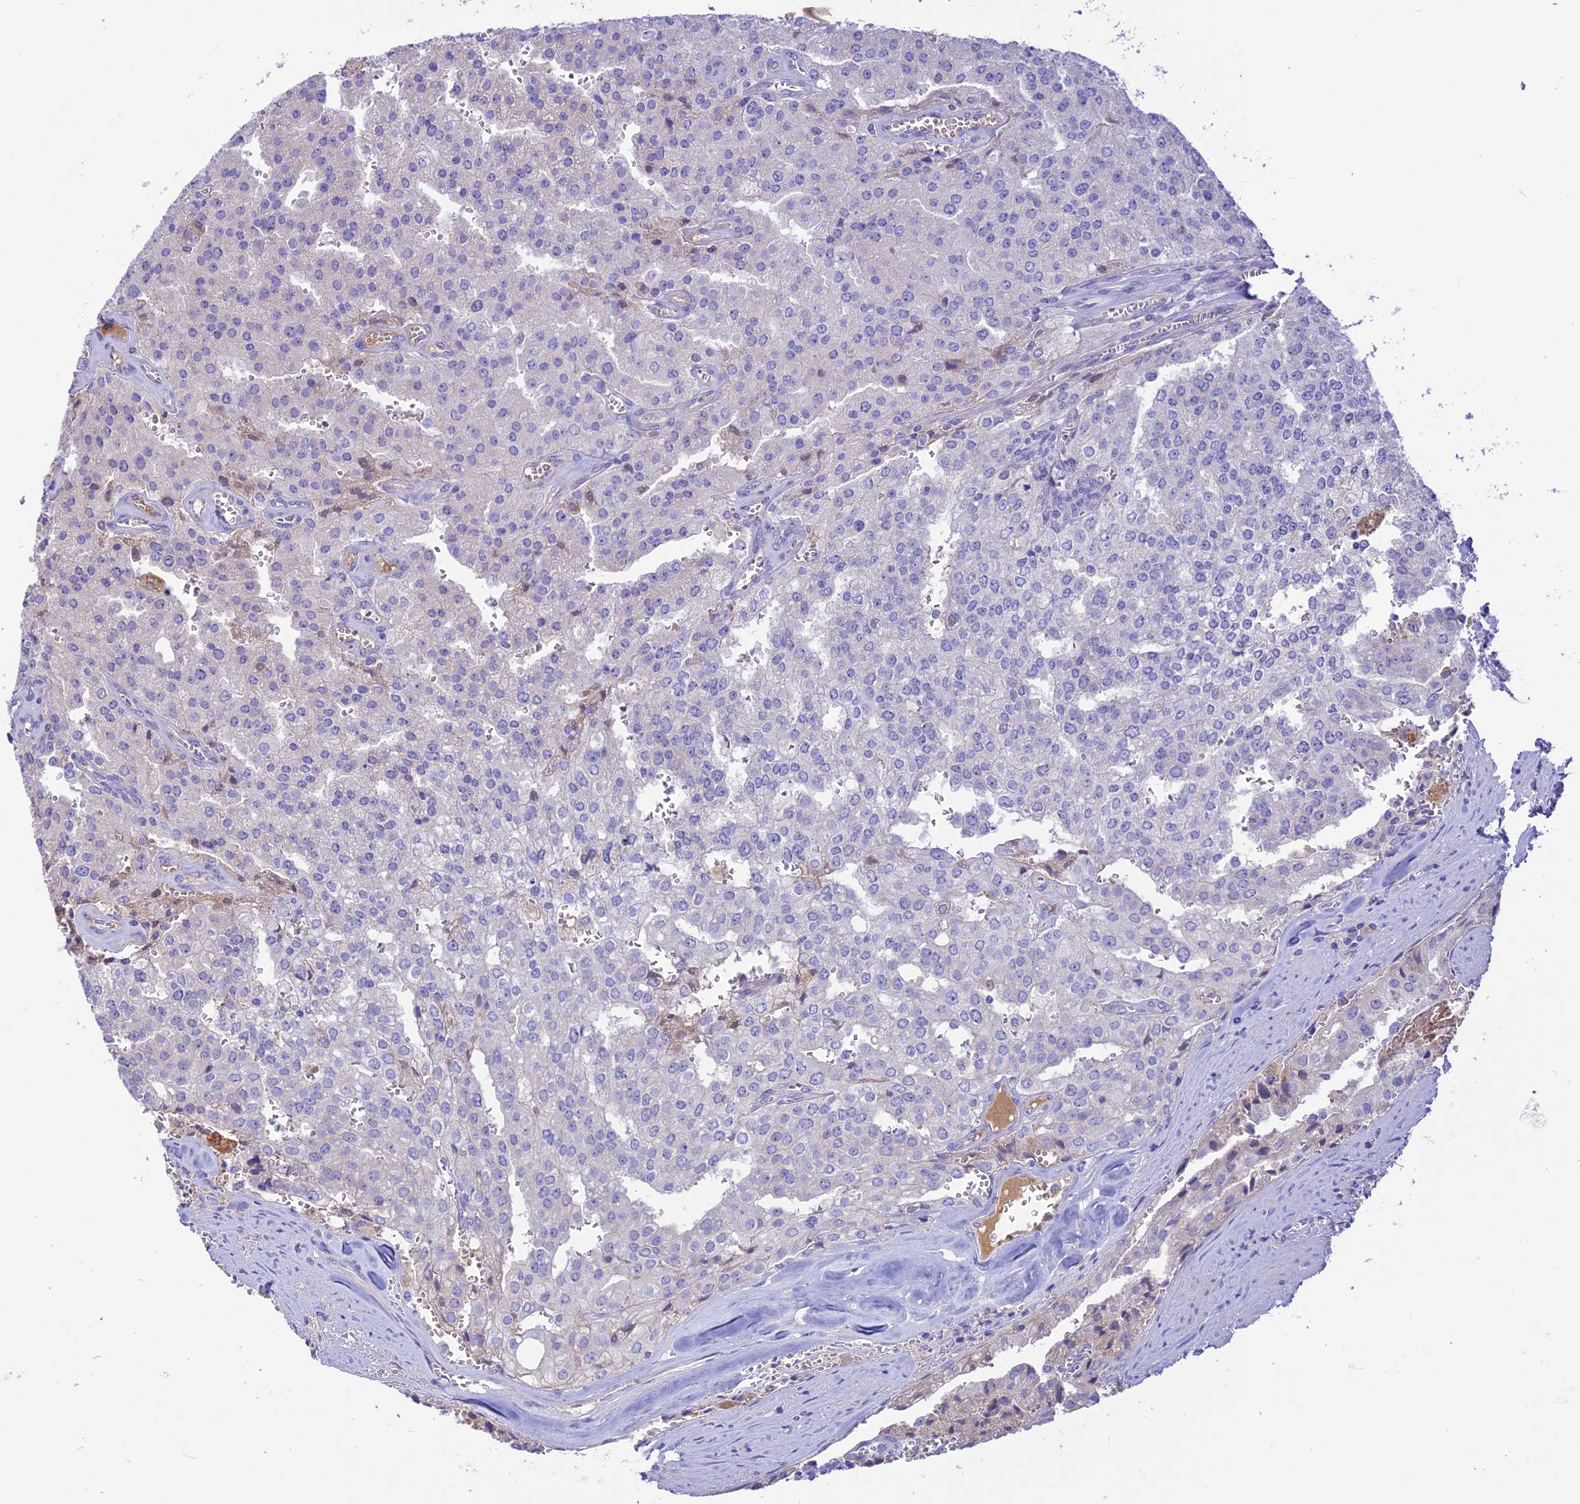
{"staining": {"intensity": "negative", "quantity": "none", "location": "none"}, "tissue": "prostate cancer", "cell_type": "Tumor cells", "image_type": "cancer", "snomed": [{"axis": "morphology", "description": "Adenocarcinoma, High grade"}, {"axis": "topography", "description": "Prostate"}], "caption": "Immunohistochemical staining of human prostate cancer demonstrates no significant staining in tumor cells. Brightfield microscopy of IHC stained with DAB (brown) and hematoxylin (blue), captured at high magnification.", "gene": "NLRP9", "patient": {"sex": "male", "age": 68}}